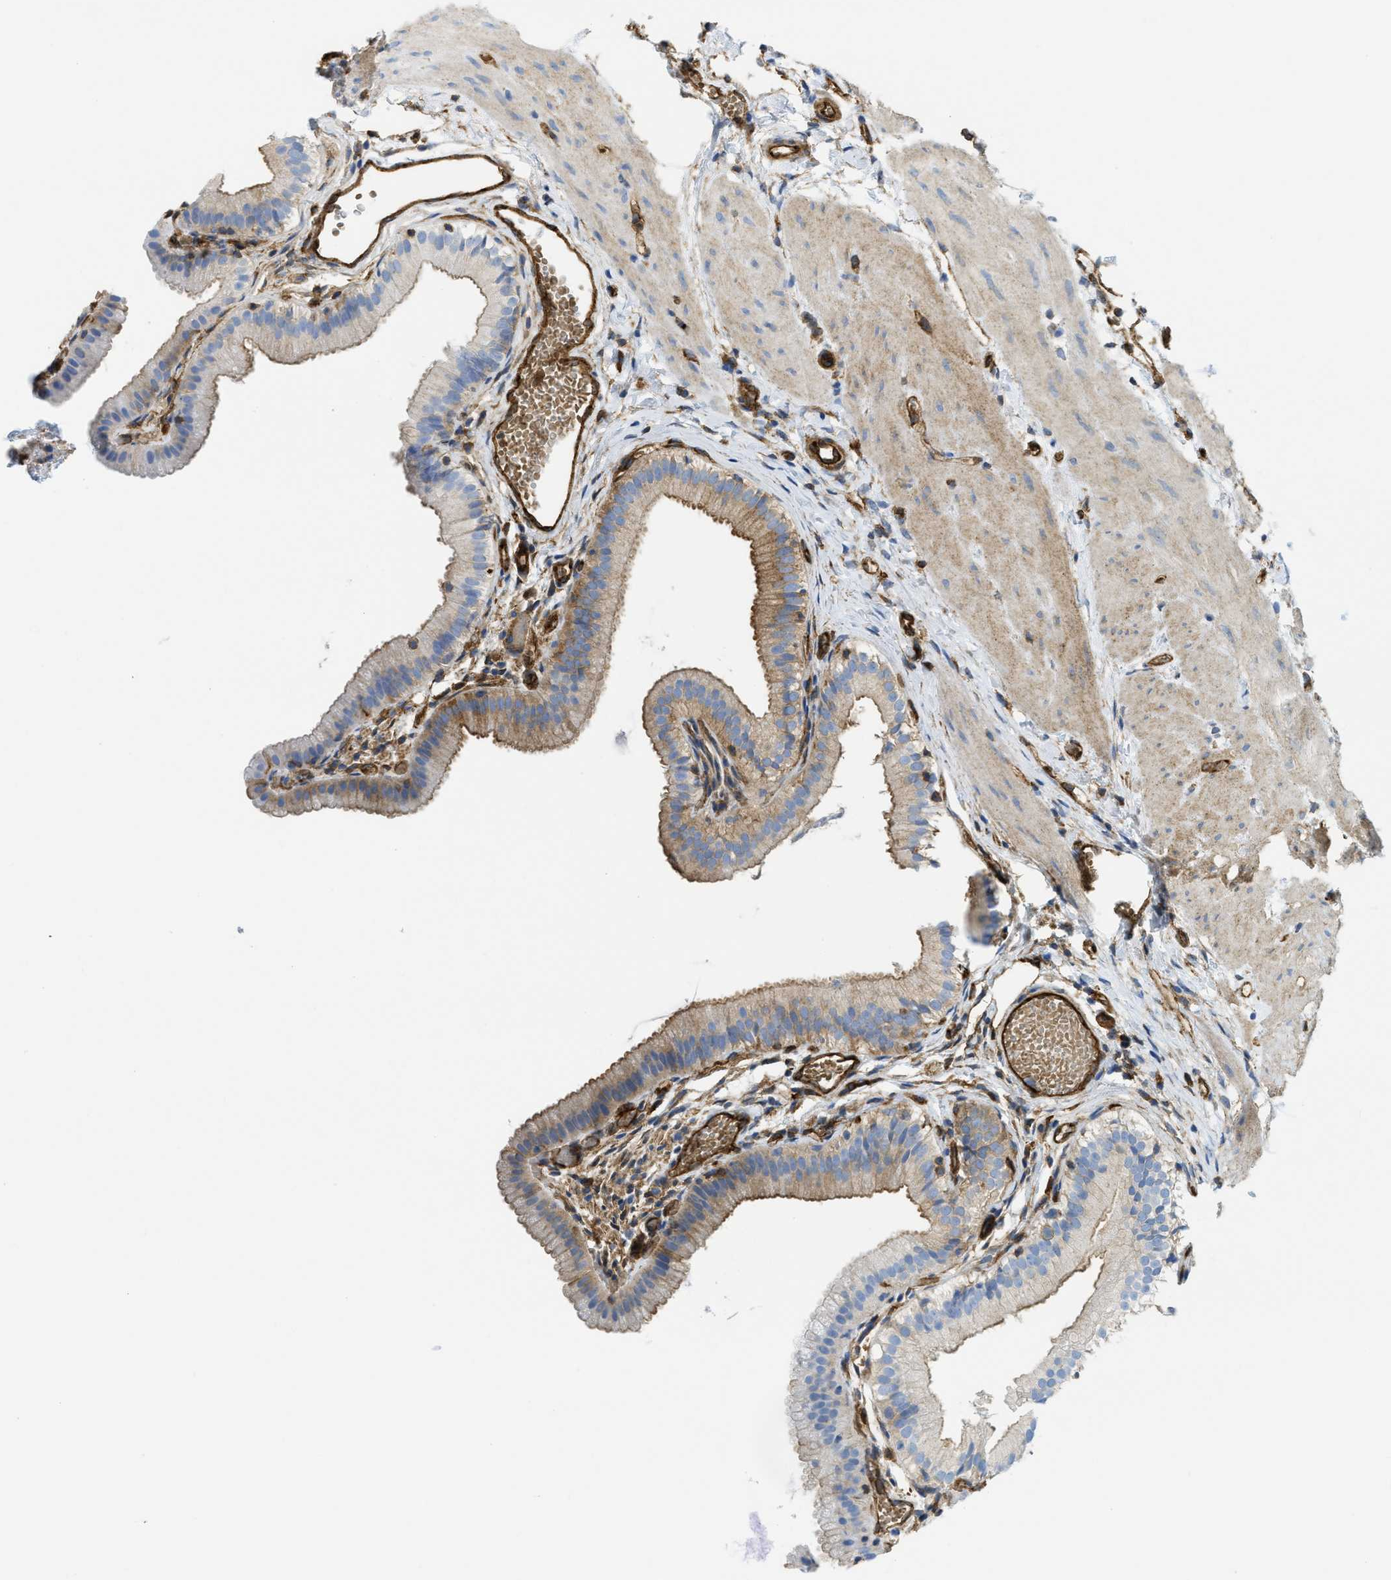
{"staining": {"intensity": "moderate", "quantity": "25%-75%", "location": "cytoplasmic/membranous"}, "tissue": "gallbladder", "cell_type": "Glandular cells", "image_type": "normal", "snomed": [{"axis": "morphology", "description": "Normal tissue, NOS"}, {"axis": "topography", "description": "Gallbladder"}], "caption": "Gallbladder stained with a protein marker exhibits moderate staining in glandular cells.", "gene": "HIP1", "patient": {"sex": "female", "age": 26}}